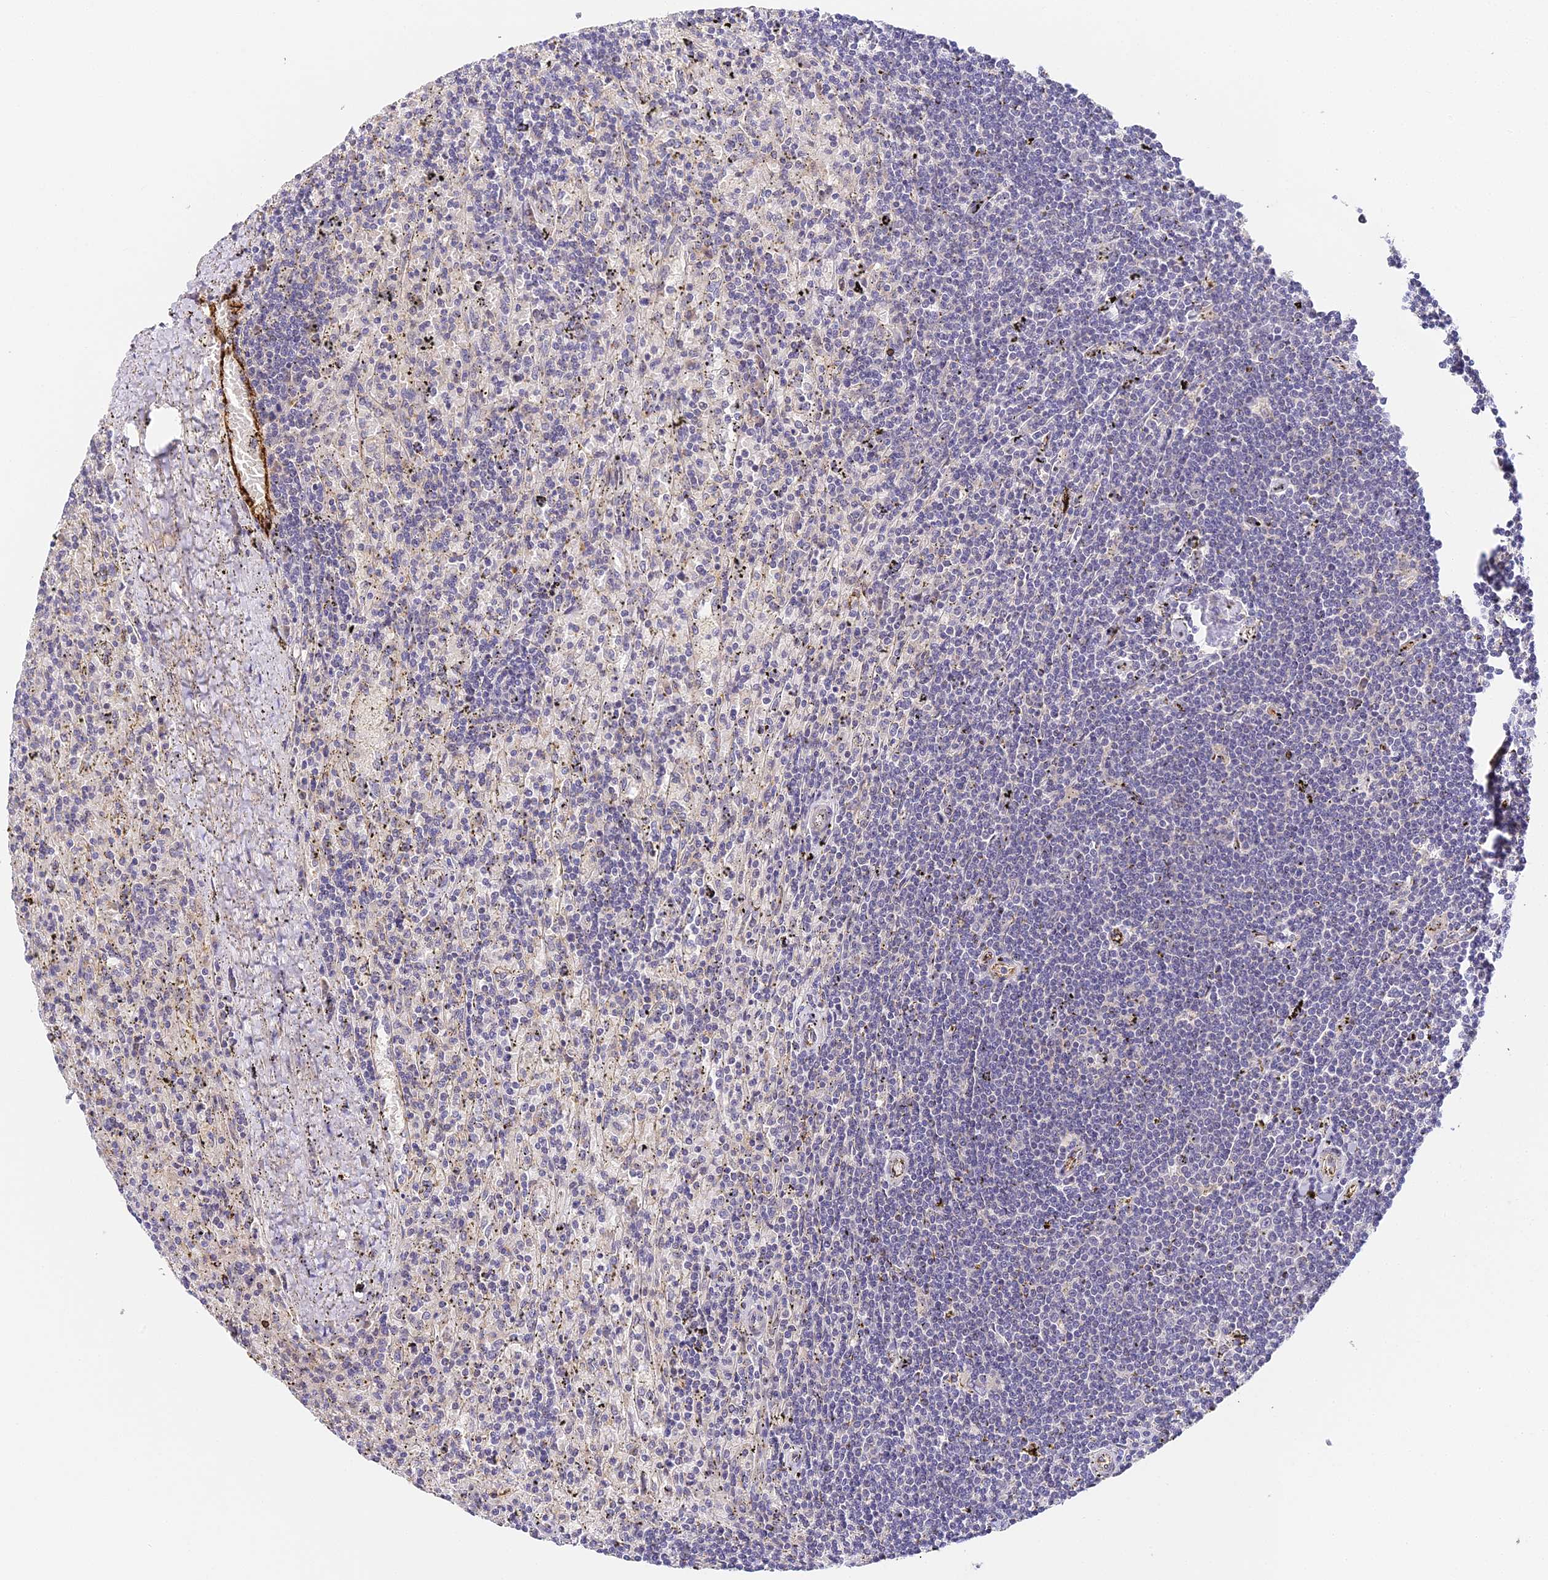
{"staining": {"intensity": "negative", "quantity": "none", "location": "none"}, "tissue": "lymphoma", "cell_type": "Tumor cells", "image_type": "cancer", "snomed": [{"axis": "morphology", "description": "Malignant lymphoma, non-Hodgkin's type, Low grade"}, {"axis": "topography", "description": "Spleen"}], "caption": "Tumor cells are negative for brown protein staining in lymphoma.", "gene": "DNAAF10", "patient": {"sex": "male", "age": 76}}